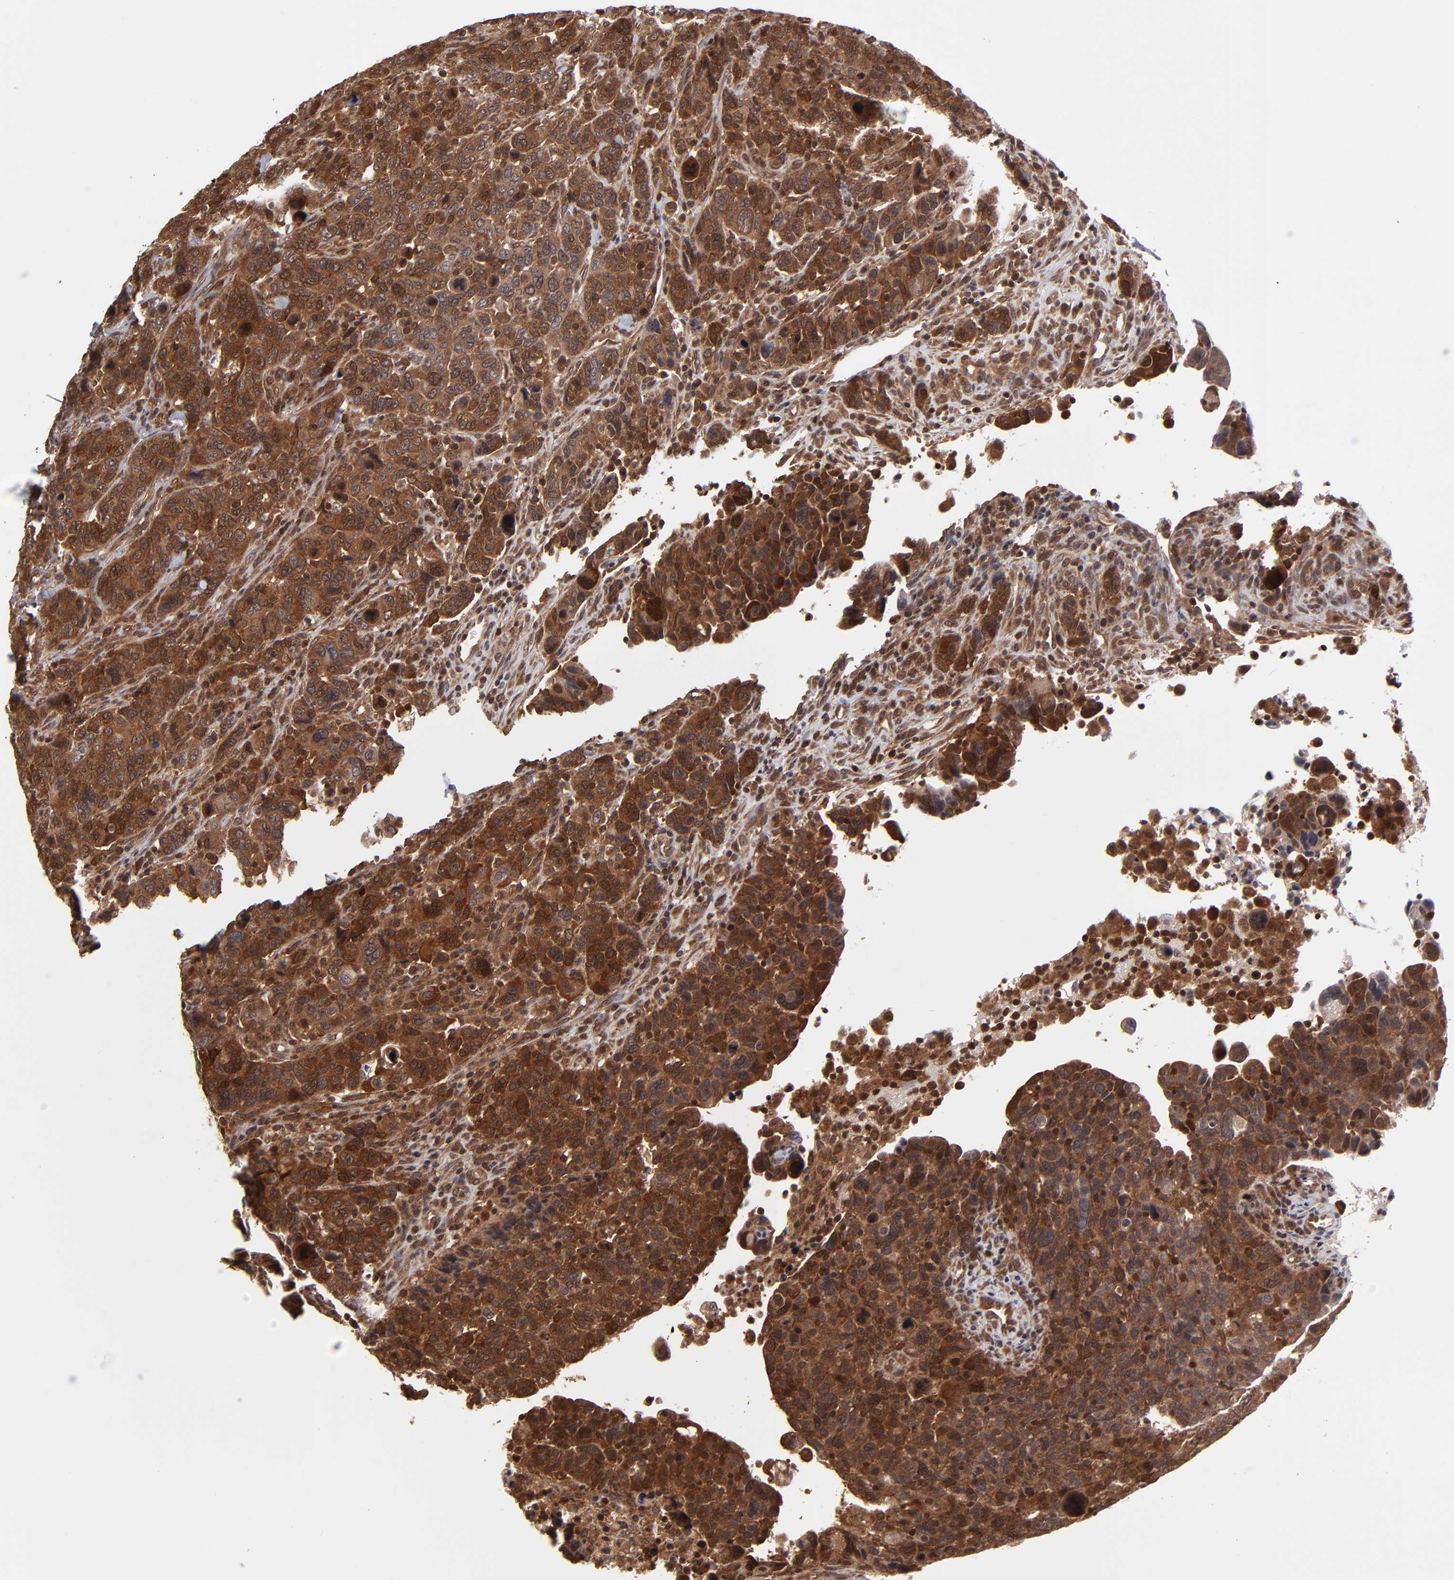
{"staining": {"intensity": "strong", "quantity": ">75%", "location": "cytoplasmic/membranous"}, "tissue": "breast cancer", "cell_type": "Tumor cells", "image_type": "cancer", "snomed": [{"axis": "morphology", "description": "Duct carcinoma"}, {"axis": "topography", "description": "Breast"}], "caption": "This is an image of immunohistochemistry (IHC) staining of breast invasive ductal carcinoma, which shows strong staining in the cytoplasmic/membranous of tumor cells.", "gene": "UBE2L6", "patient": {"sex": "female", "age": 37}}